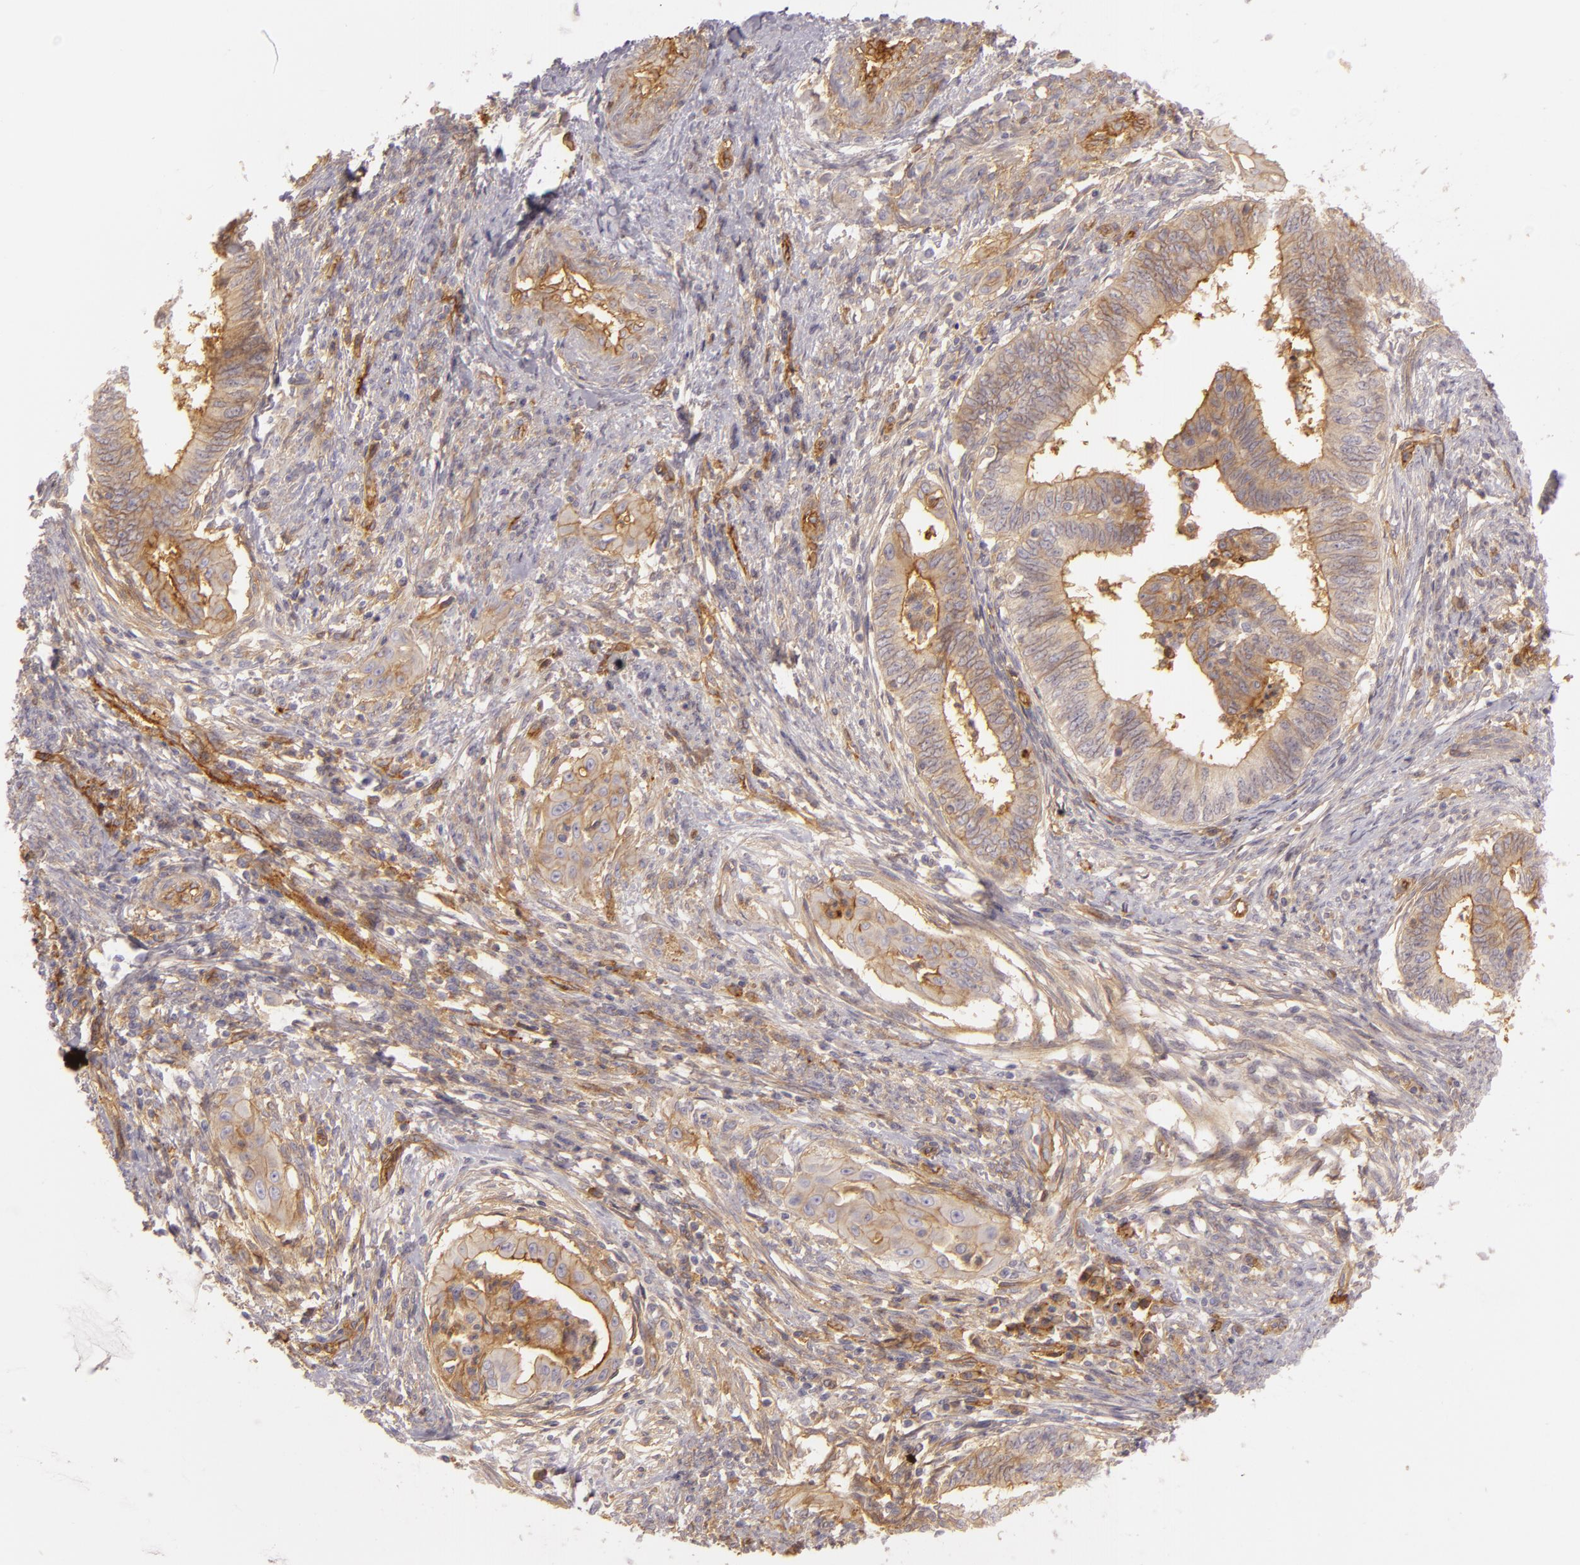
{"staining": {"intensity": "moderate", "quantity": "25%-75%", "location": "cytoplasmic/membranous"}, "tissue": "endometrial cancer", "cell_type": "Tumor cells", "image_type": "cancer", "snomed": [{"axis": "morphology", "description": "Adenocarcinoma, NOS"}, {"axis": "topography", "description": "Endometrium"}], "caption": "High-power microscopy captured an immunohistochemistry (IHC) micrograph of adenocarcinoma (endometrial), revealing moderate cytoplasmic/membranous staining in approximately 25%-75% of tumor cells.", "gene": "CD59", "patient": {"sex": "female", "age": 66}}